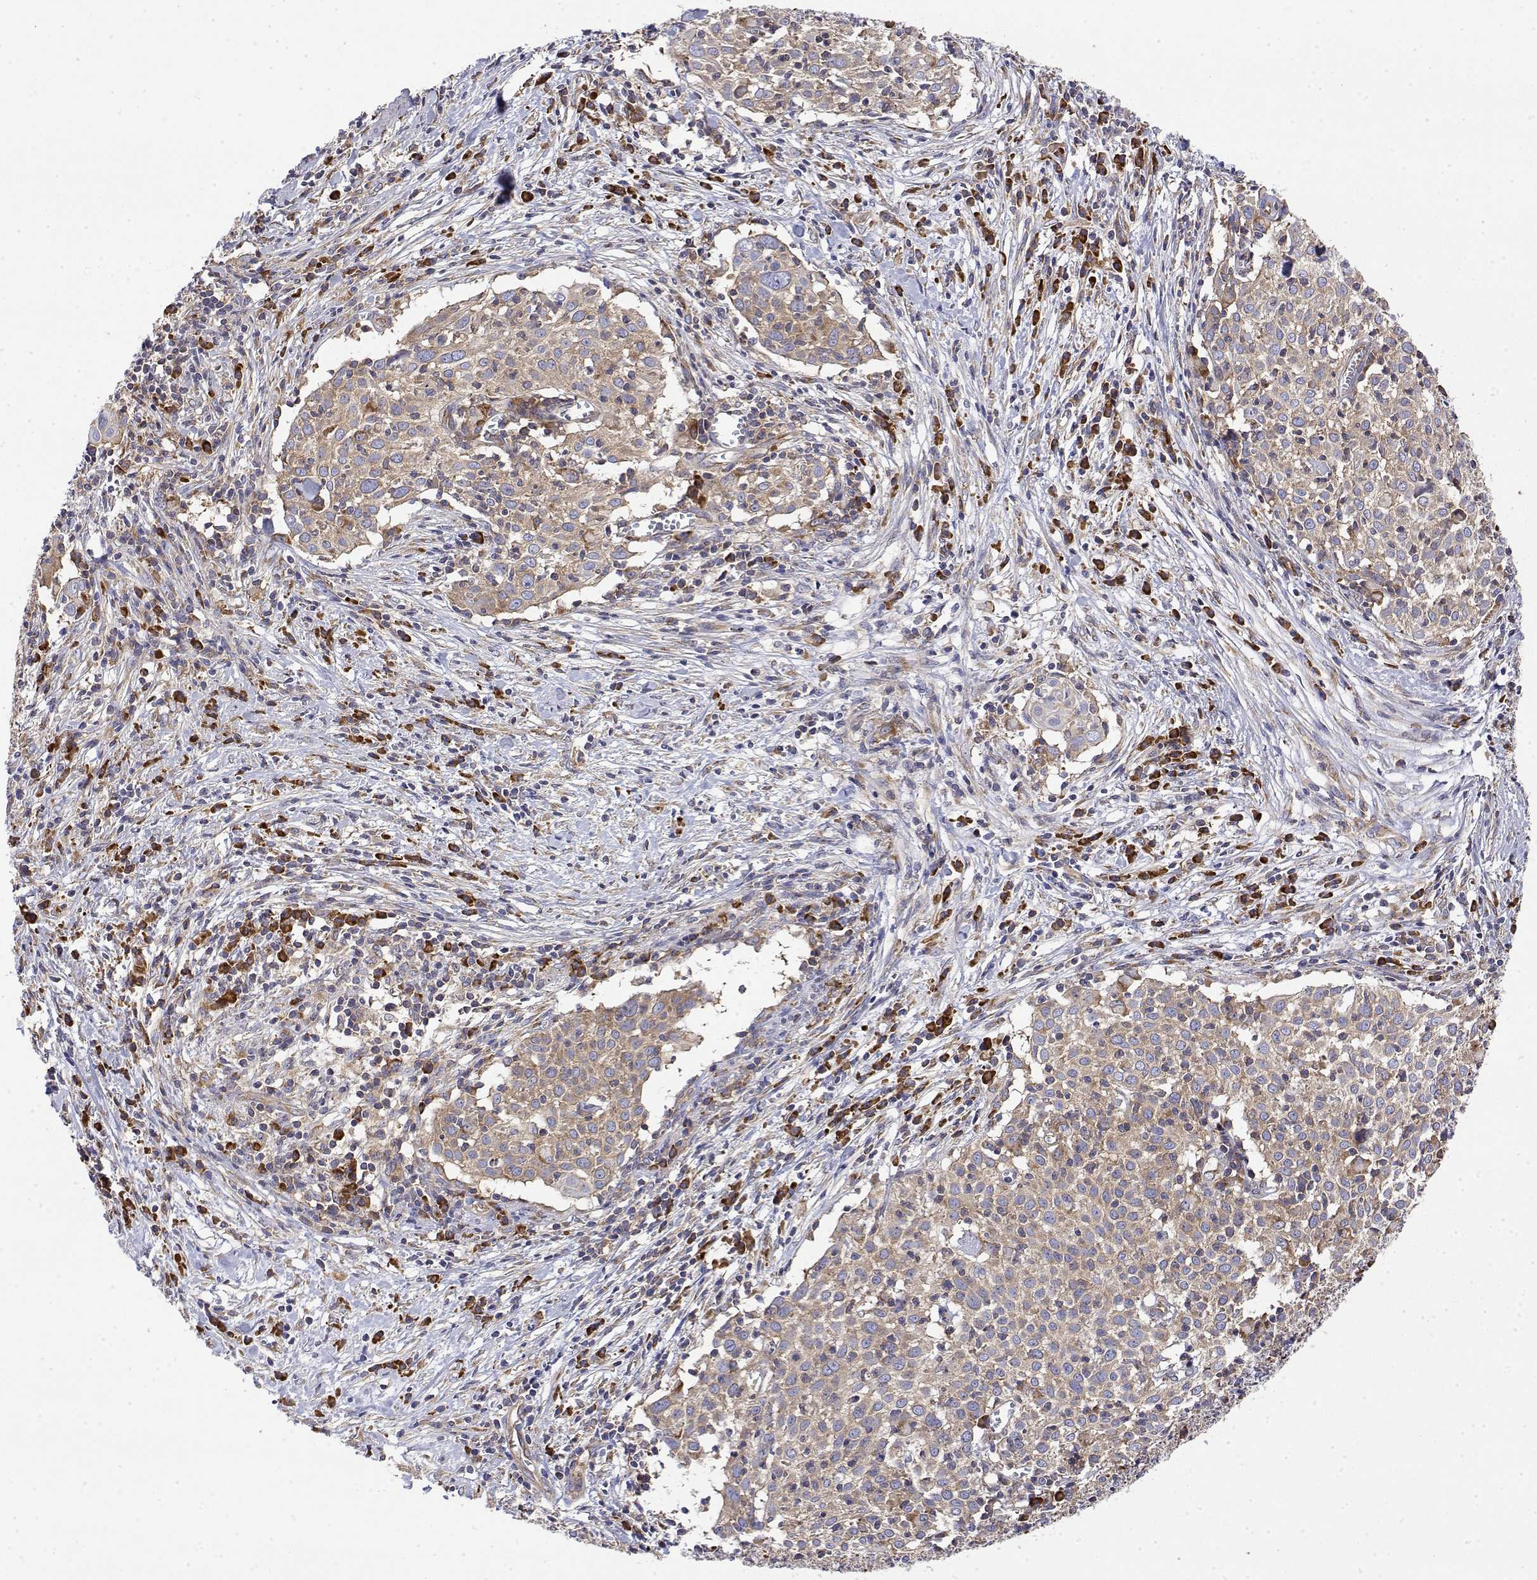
{"staining": {"intensity": "weak", "quantity": "25%-75%", "location": "cytoplasmic/membranous"}, "tissue": "cervical cancer", "cell_type": "Tumor cells", "image_type": "cancer", "snomed": [{"axis": "morphology", "description": "Squamous cell carcinoma, NOS"}, {"axis": "topography", "description": "Cervix"}], "caption": "High-magnification brightfield microscopy of cervical cancer stained with DAB (brown) and counterstained with hematoxylin (blue). tumor cells exhibit weak cytoplasmic/membranous expression is appreciated in approximately25%-75% of cells.", "gene": "EEF1G", "patient": {"sex": "female", "age": 39}}